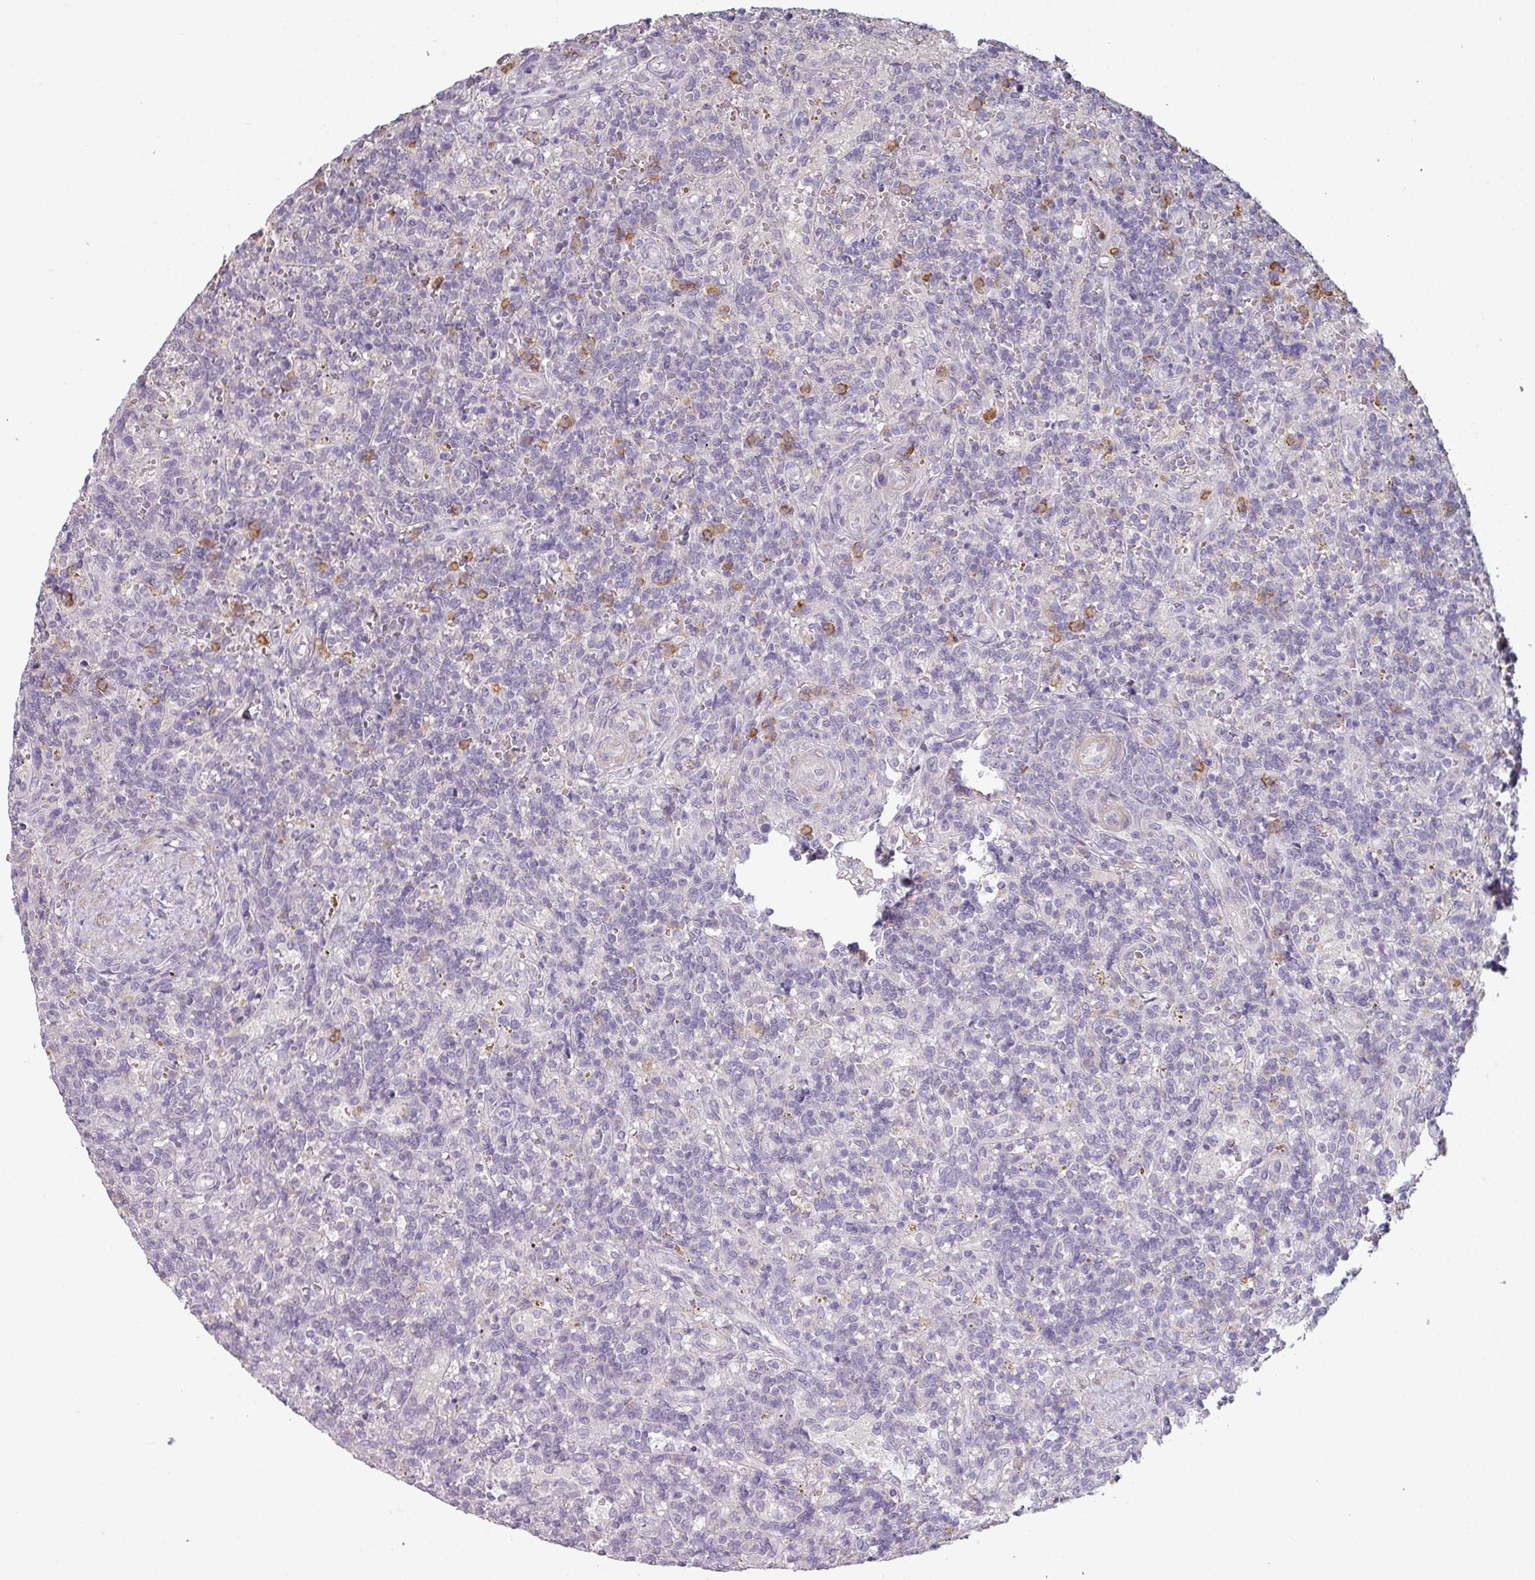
{"staining": {"intensity": "negative", "quantity": "none", "location": "none"}, "tissue": "lymphoma", "cell_type": "Tumor cells", "image_type": "cancer", "snomed": [{"axis": "morphology", "description": "Malignant lymphoma, non-Hodgkin's type, Low grade"}, {"axis": "topography", "description": "Spleen"}], "caption": "The immunohistochemistry (IHC) histopathology image has no significant staining in tumor cells of lymphoma tissue.", "gene": "MAGEC3", "patient": {"sex": "male", "age": 67}}